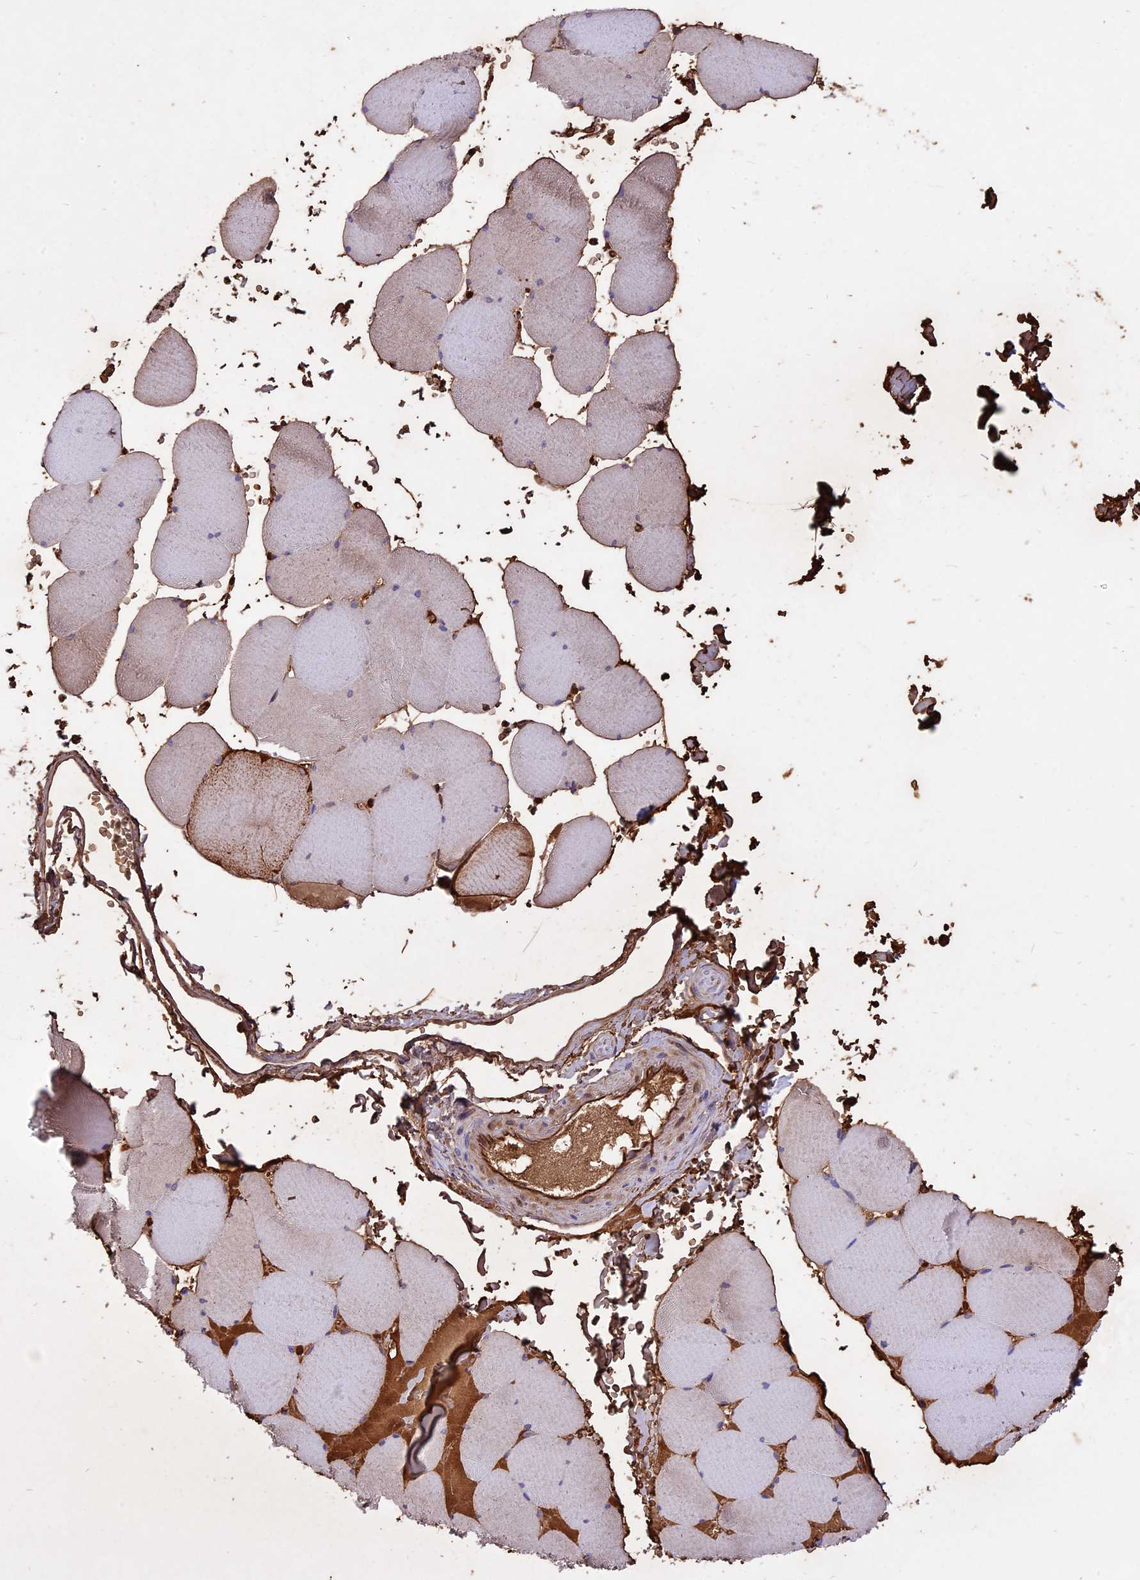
{"staining": {"intensity": "weak", "quantity": "25%-75%", "location": "cytoplasmic/membranous"}, "tissue": "skeletal muscle", "cell_type": "Myocytes", "image_type": "normal", "snomed": [{"axis": "morphology", "description": "Normal tissue, NOS"}, {"axis": "topography", "description": "Skeletal muscle"}, {"axis": "topography", "description": "Head-Neck"}], "caption": "Protein expression by immunohistochemistry (IHC) shows weak cytoplasmic/membranous positivity in about 25%-75% of myocytes in unremarkable skeletal muscle.", "gene": "TTC4", "patient": {"sex": "male", "age": 66}}